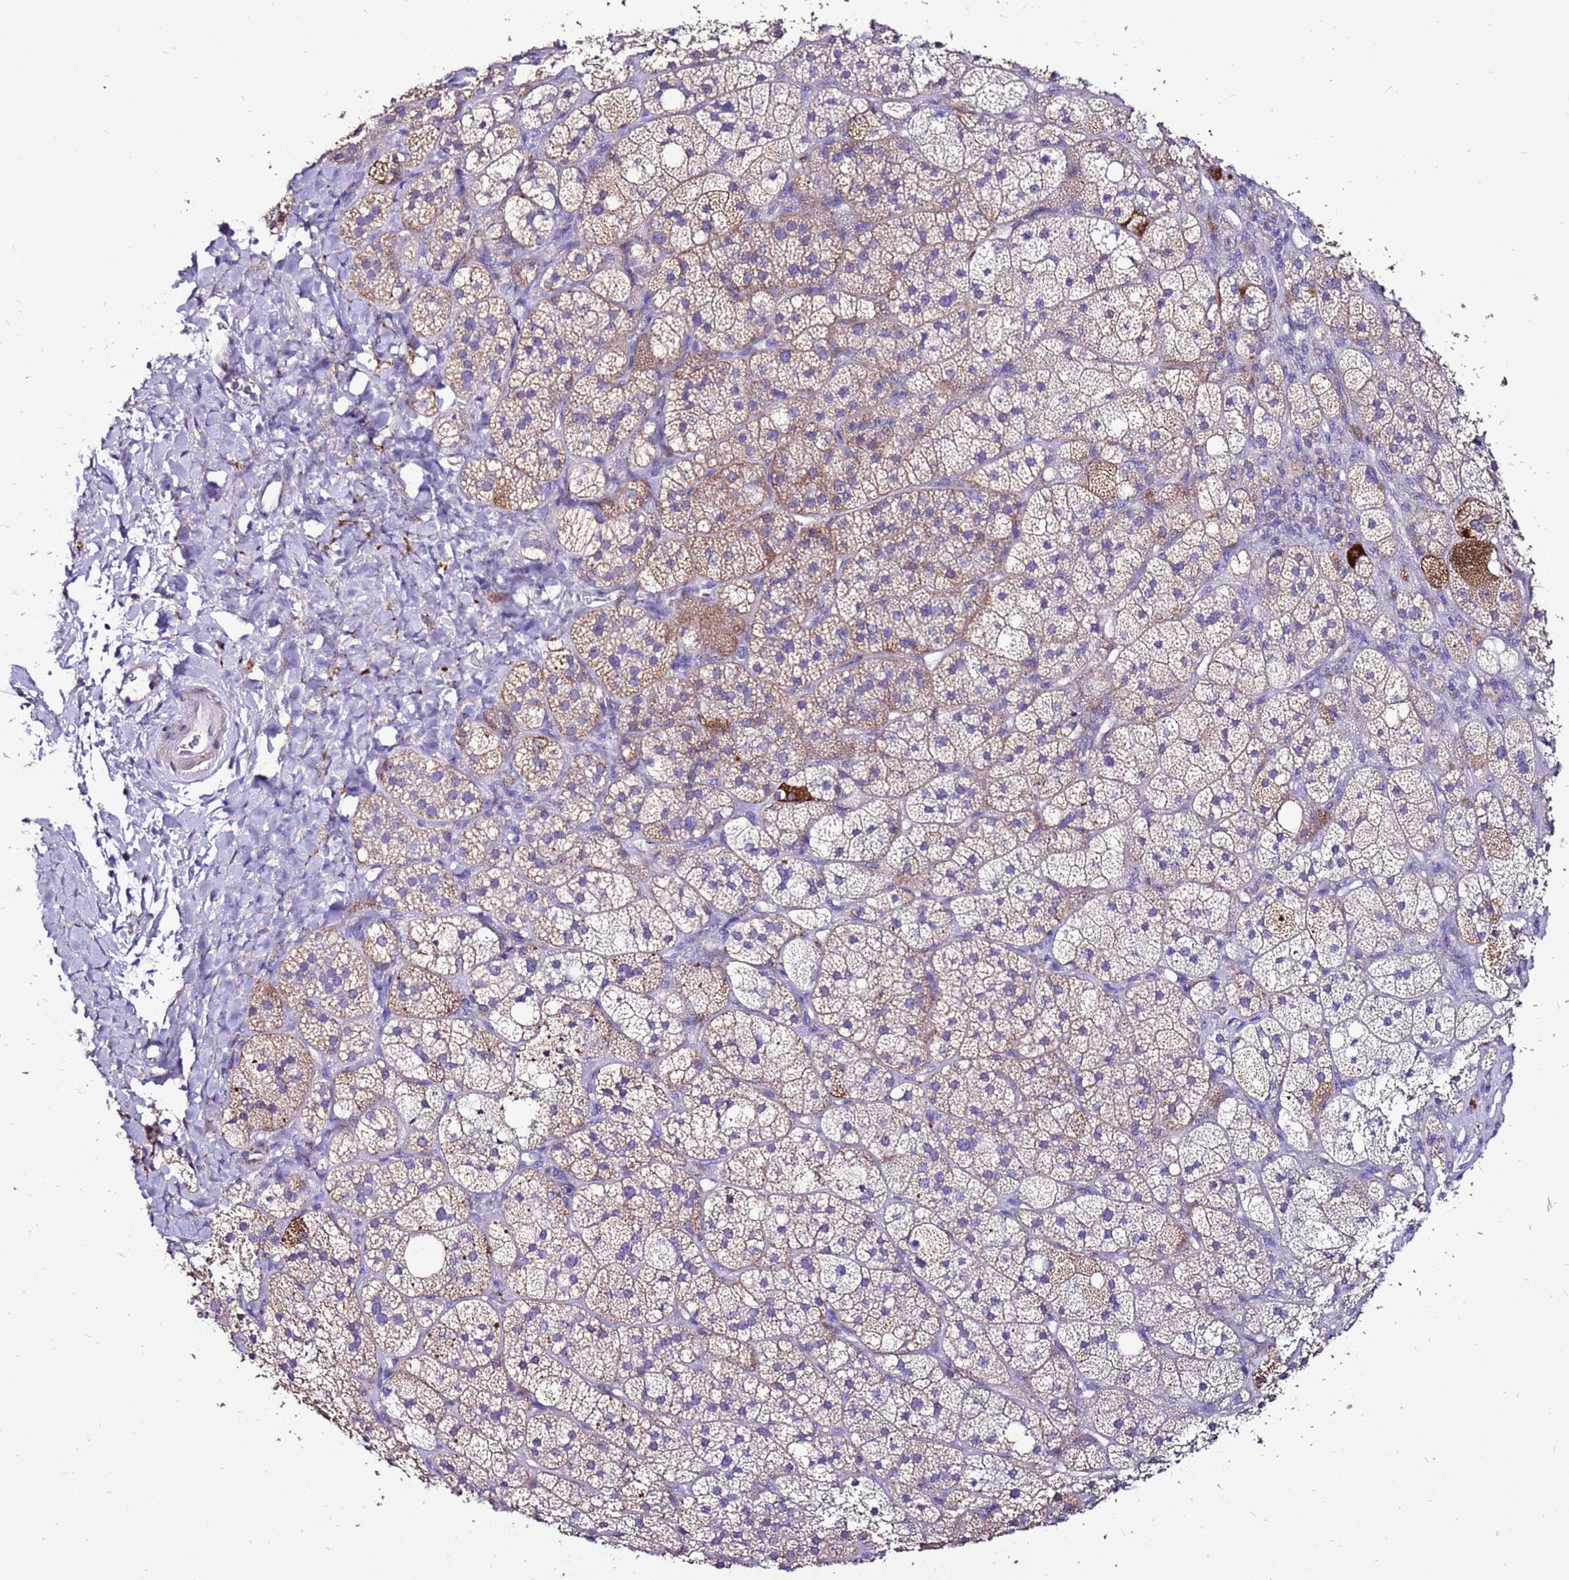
{"staining": {"intensity": "strong", "quantity": "<25%", "location": "cytoplasmic/membranous"}, "tissue": "adrenal gland", "cell_type": "Glandular cells", "image_type": "normal", "snomed": [{"axis": "morphology", "description": "Normal tissue, NOS"}, {"axis": "topography", "description": "Adrenal gland"}], "caption": "Immunohistochemical staining of benign human adrenal gland demonstrates strong cytoplasmic/membranous protein positivity in approximately <25% of glandular cells.", "gene": "TMEM106C", "patient": {"sex": "male", "age": 61}}